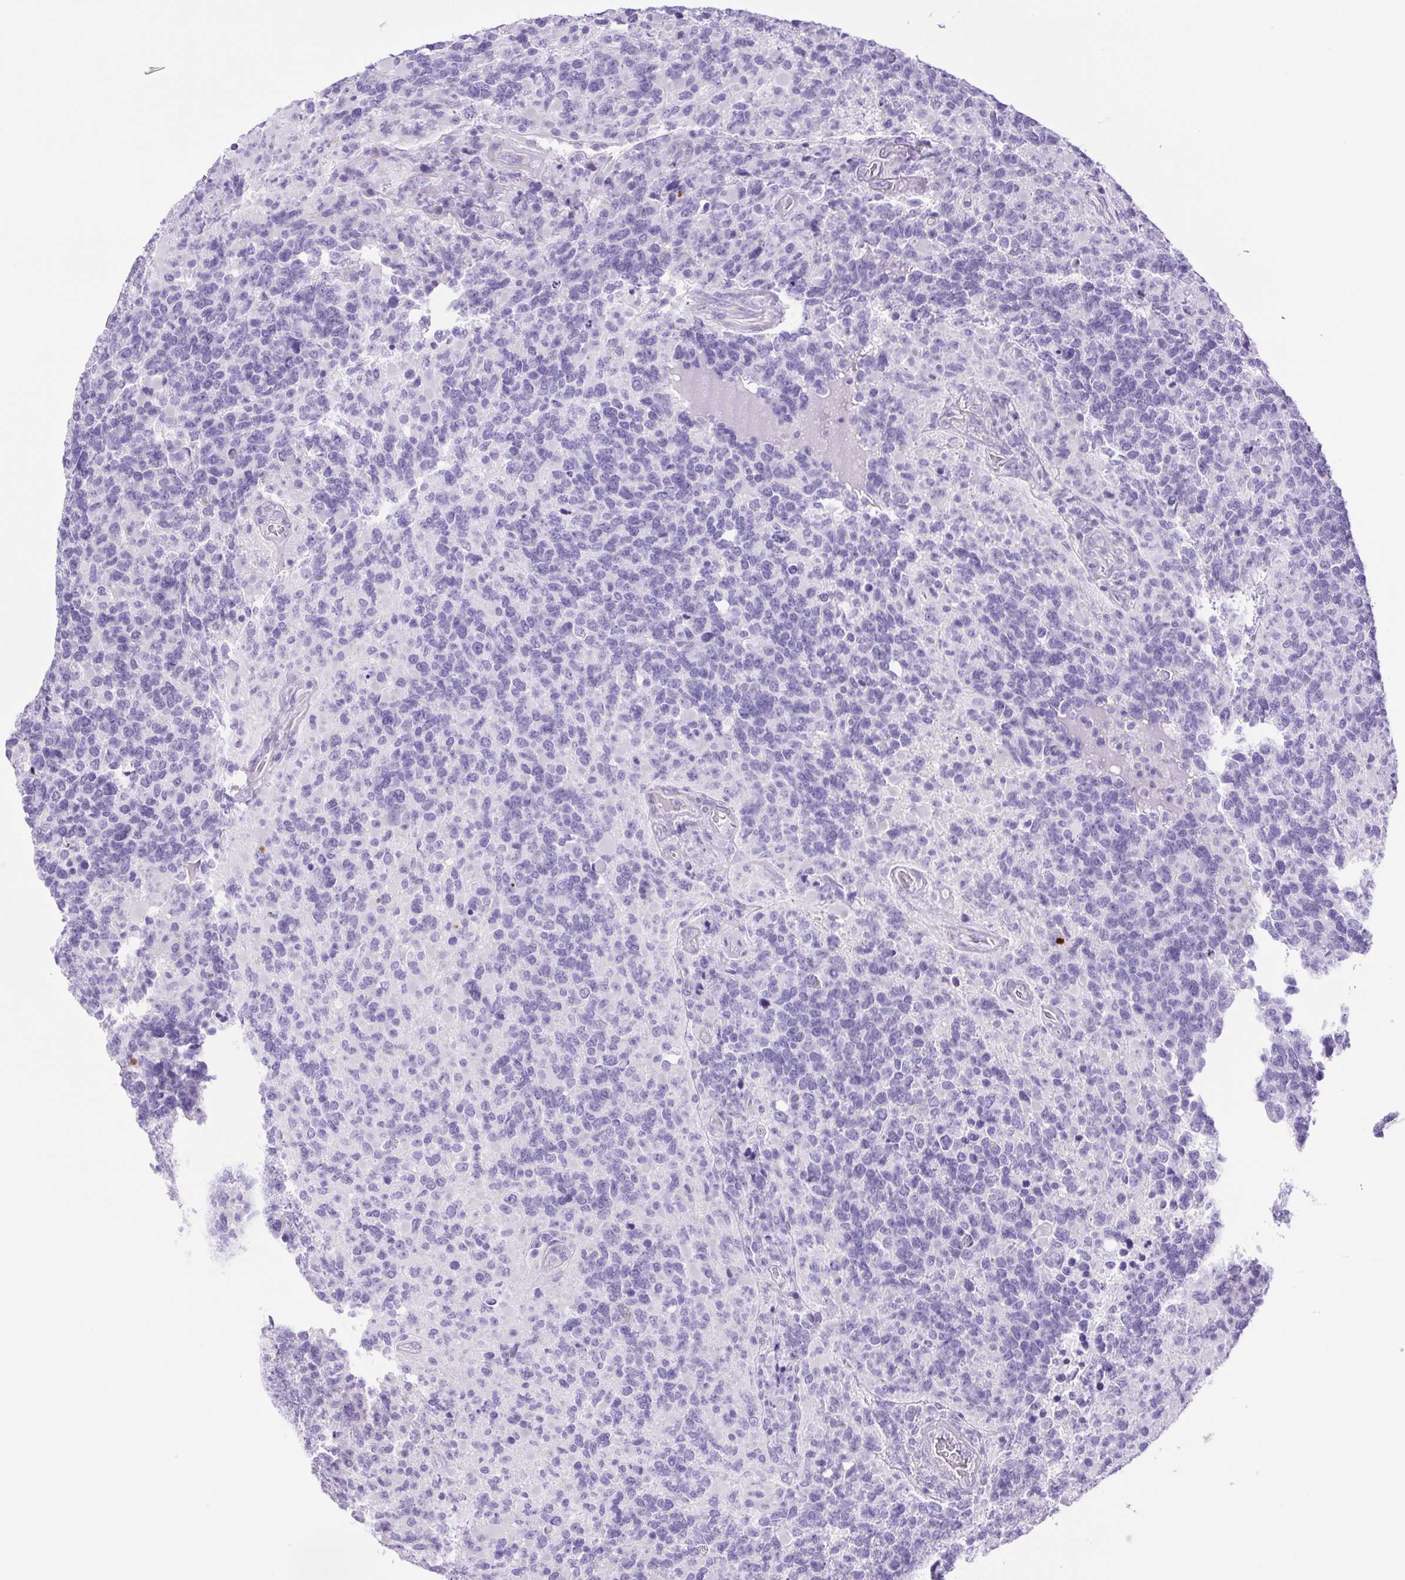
{"staining": {"intensity": "negative", "quantity": "none", "location": "none"}, "tissue": "glioma", "cell_type": "Tumor cells", "image_type": "cancer", "snomed": [{"axis": "morphology", "description": "Glioma, malignant, High grade"}, {"axis": "topography", "description": "Brain"}], "caption": "The image displays no staining of tumor cells in malignant glioma (high-grade). (DAB (3,3'-diaminobenzidine) IHC visualized using brightfield microscopy, high magnification).", "gene": "CDSN", "patient": {"sex": "female", "age": 40}}